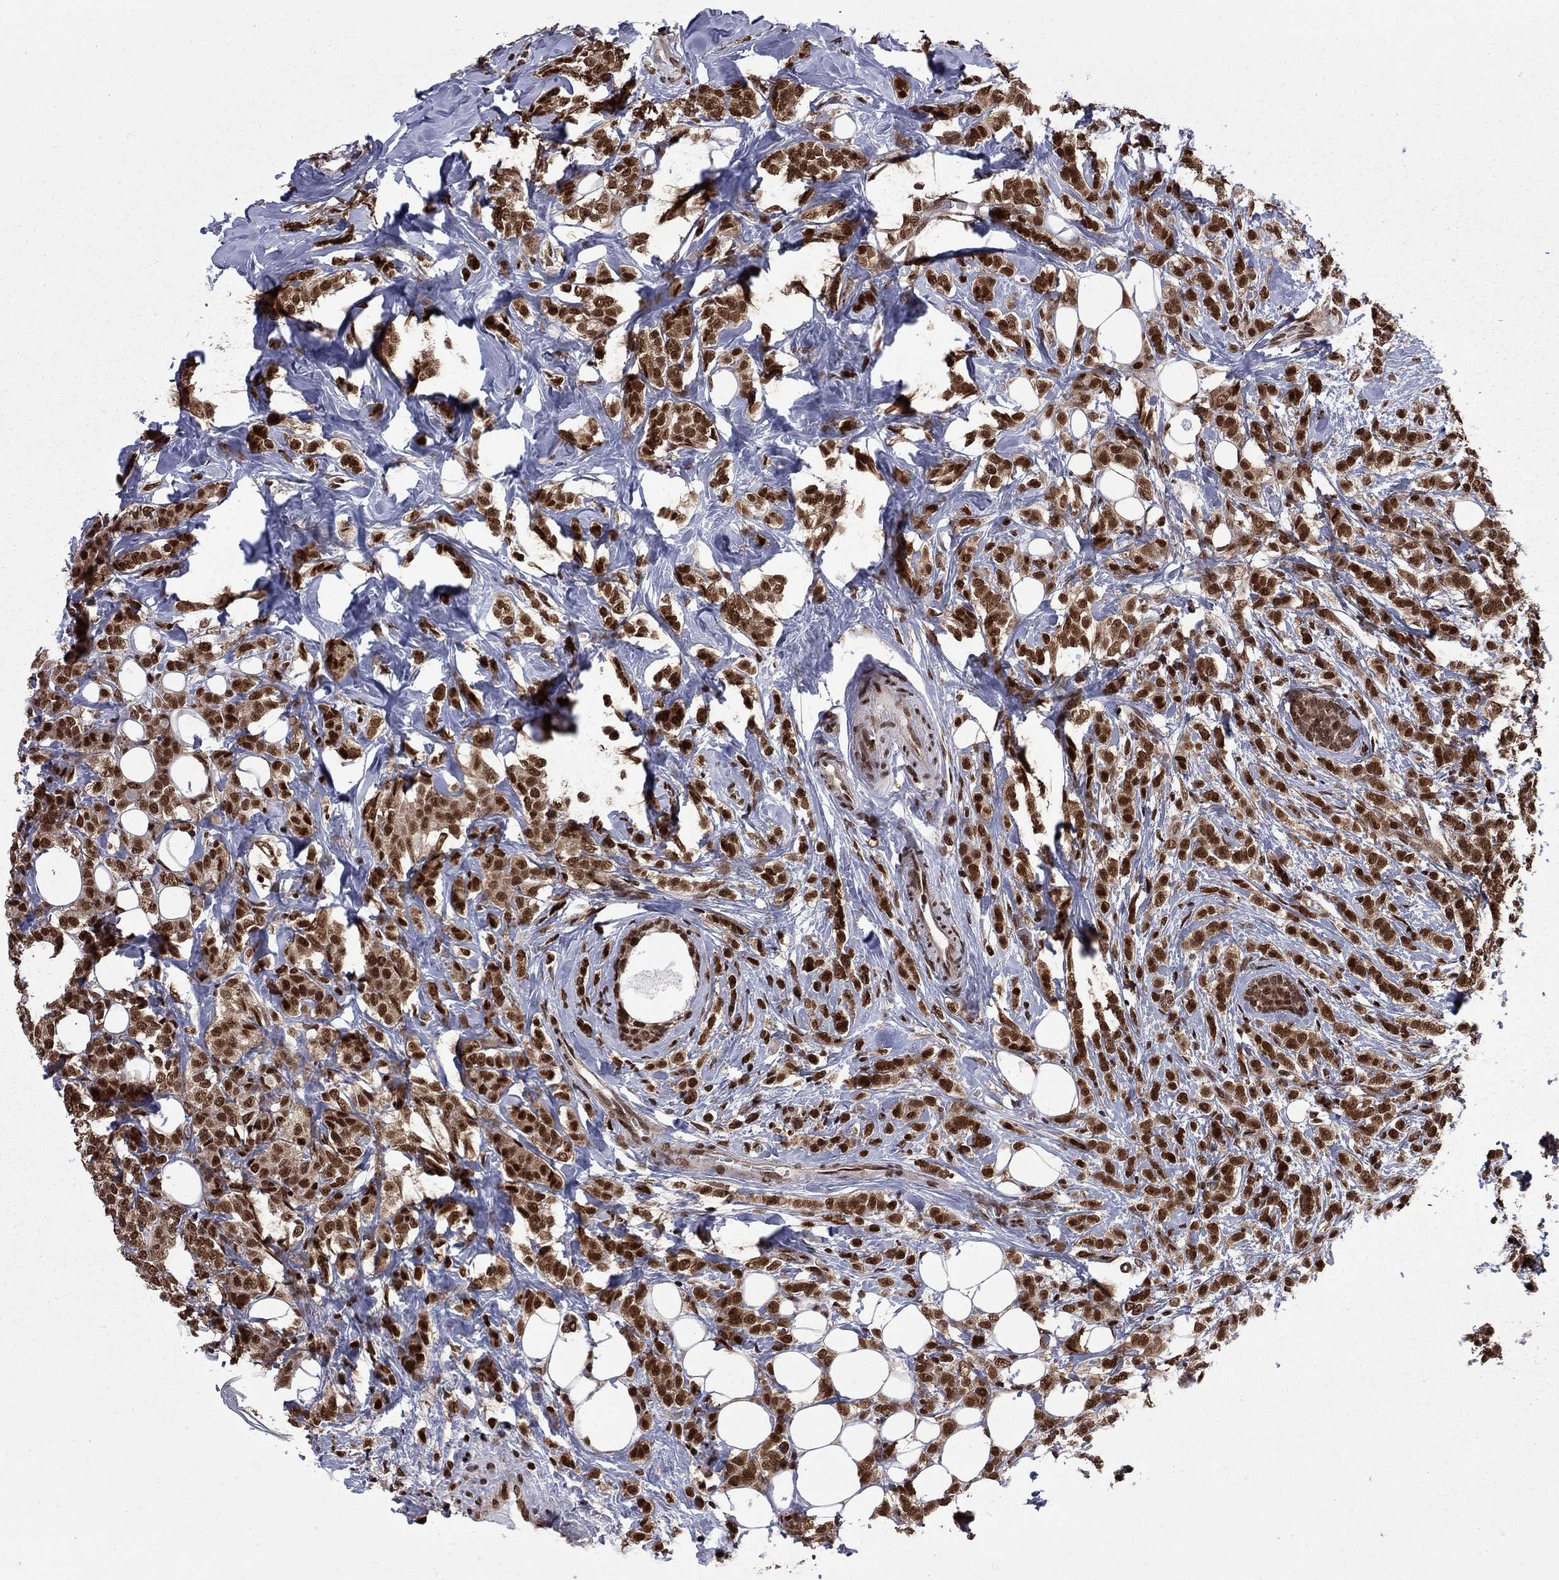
{"staining": {"intensity": "strong", "quantity": ">75%", "location": "nuclear"}, "tissue": "breast cancer", "cell_type": "Tumor cells", "image_type": "cancer", "snomed": [{"axis": "morphology", "description": "Lobular carcinoma"}, {"axis": "topography", "description": "Breast"}], "caption": "Immunohistochemical staining of human breast cancer demonstrates strong nuclear protein positivity in about >75% of tumor cells. Ihc stains the protein of interest in brown and the nuclei are stained blue.", "gene": "MED25", "patient": {"sex": "female", "age": 49}}